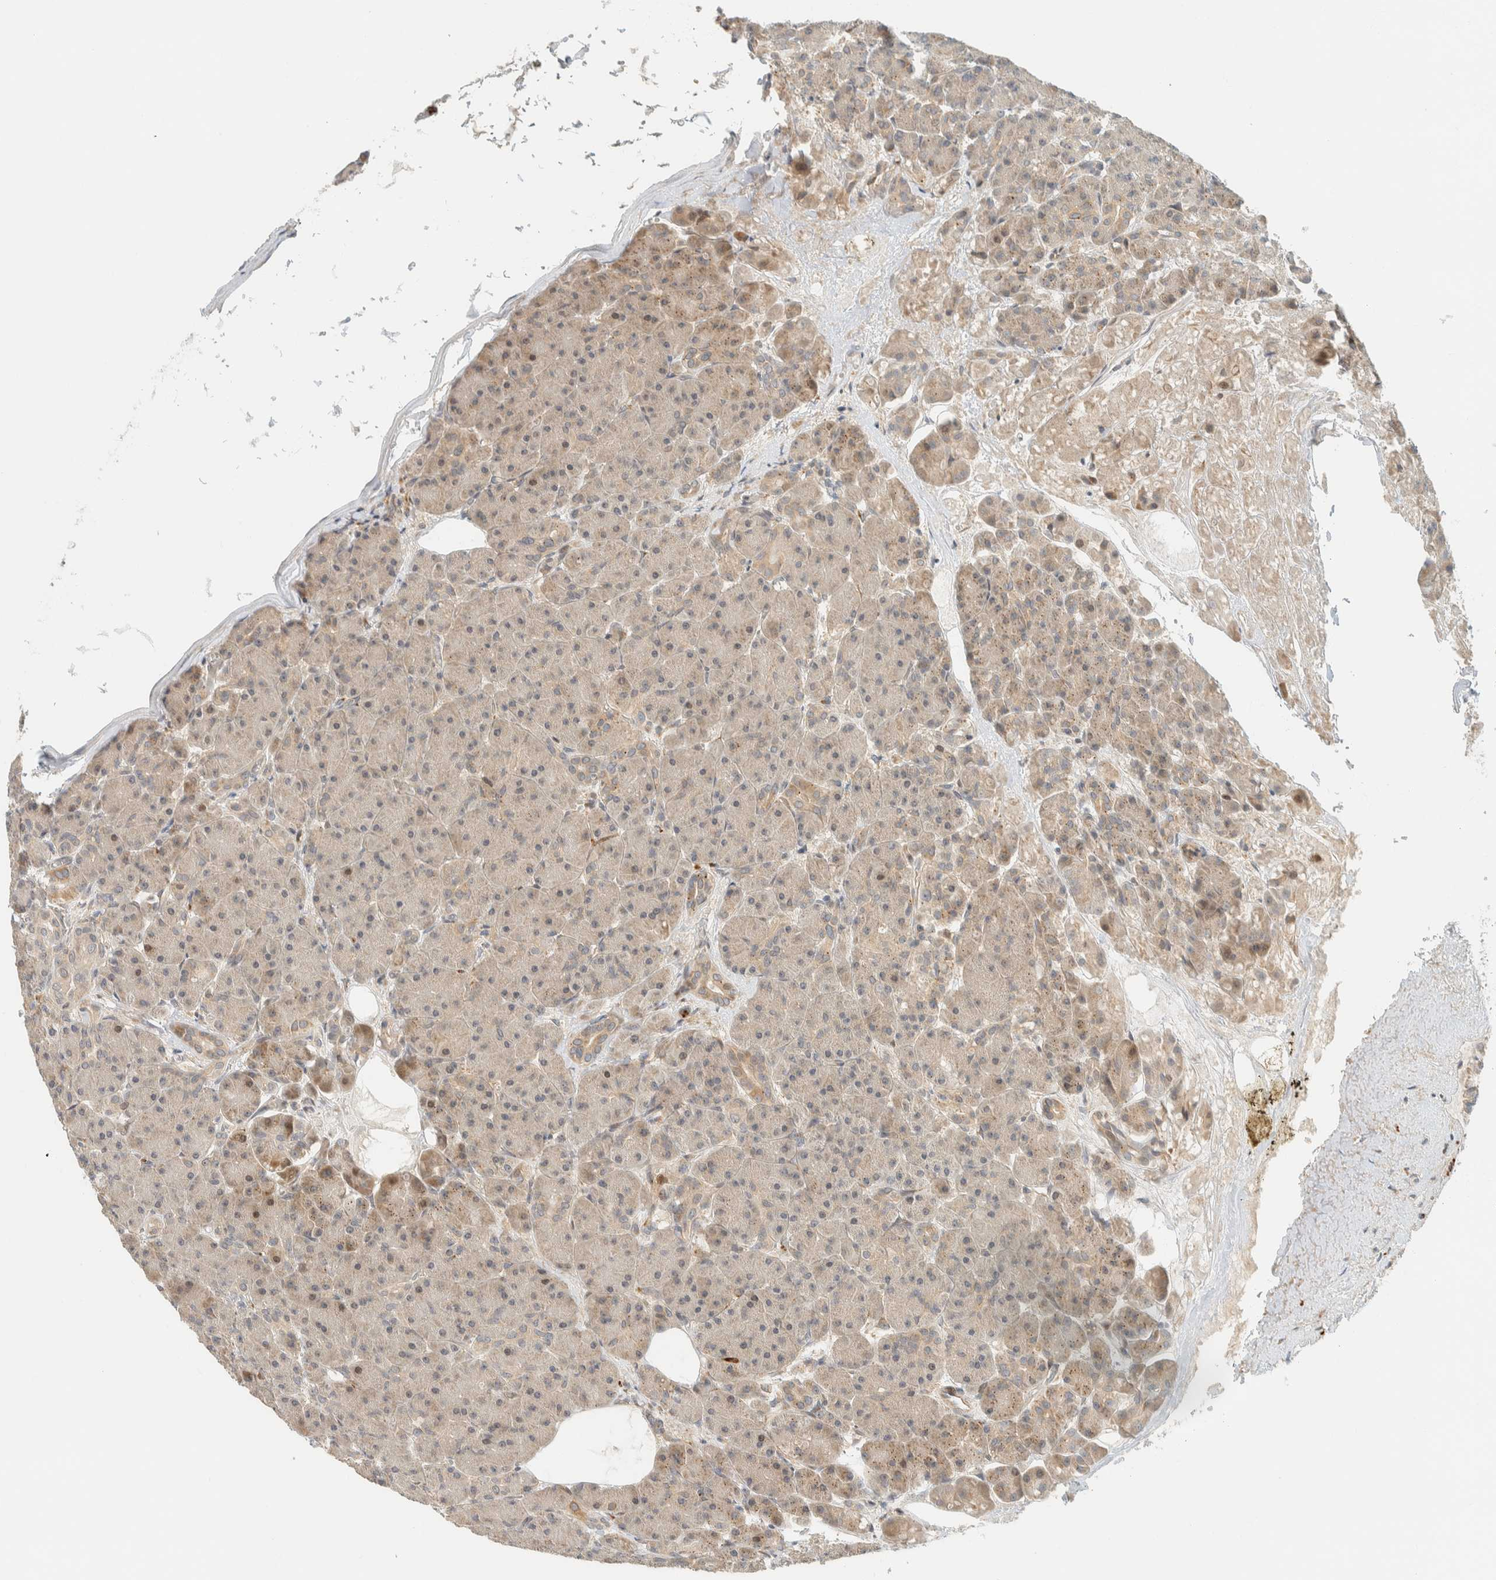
{"staining": {"intensity": "weak", "quantity": "25%-75%", "location": "cytoplasmic/membranous"}, "tissue": "pancreas", "cell_type": "Exocrine glandular cells", "image_type": "normal", "snomed": [{"axis": "morphology", "description": "Normal tissue, NOS"}, {"axis": "topography", "description": "Pancreas"}], "caption": "A high-resolution photomicrograph shows immunohistochemistry staining of normal pancreas, which demonstrates weak cytoplasmic/membranous expression in about 25%-75% of exocrine glandular cells. The staining was performed using DAB, with brown indicating positive protein expression. Nuclei are stained blue with hematoxylin.", "gene": "CCDC171", "patient": {"sex": "male", "age": 63}}